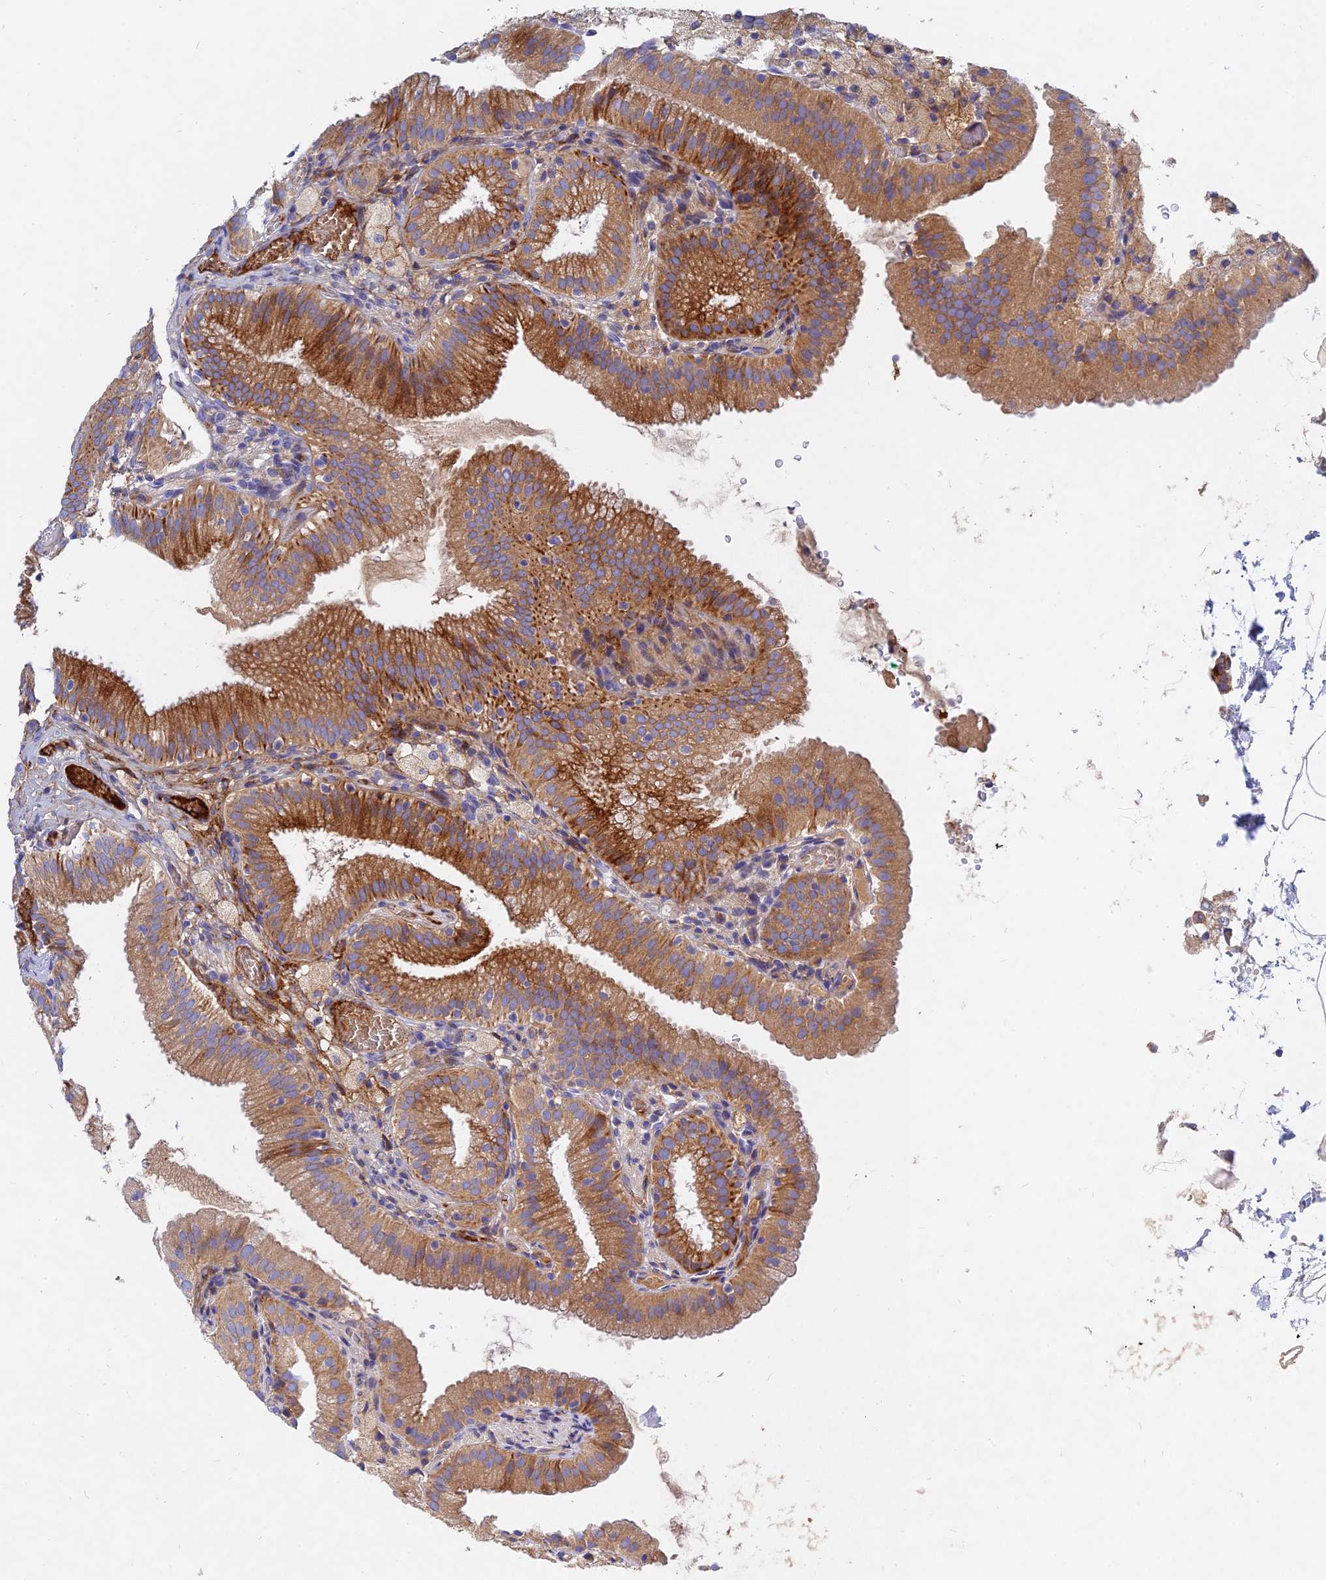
{"staining": {"intensity": "strong", "quantity": ">75%", "location": "cytoplasmic/membranous"}, "tissue": "gallbladder", "cell_type": "Glandular cells", "image_type": "normal", "snomed": [{"axis": "morphology", "description": "Normal tissue, NOS"}, {"axis": "topography", "description": "Gallbladder"}], "caption": "Protein expression analysis of benign human gallbladder reveals strong cytoplasmic/membranous positivity in about >75% of glandular cells. (Stains: DAB in brown, nuclei in blue, Microscopy: brightfield microscopy at high magnification).", "gene": "MROH1", "patient": {"sex": "male", "age": 54}}